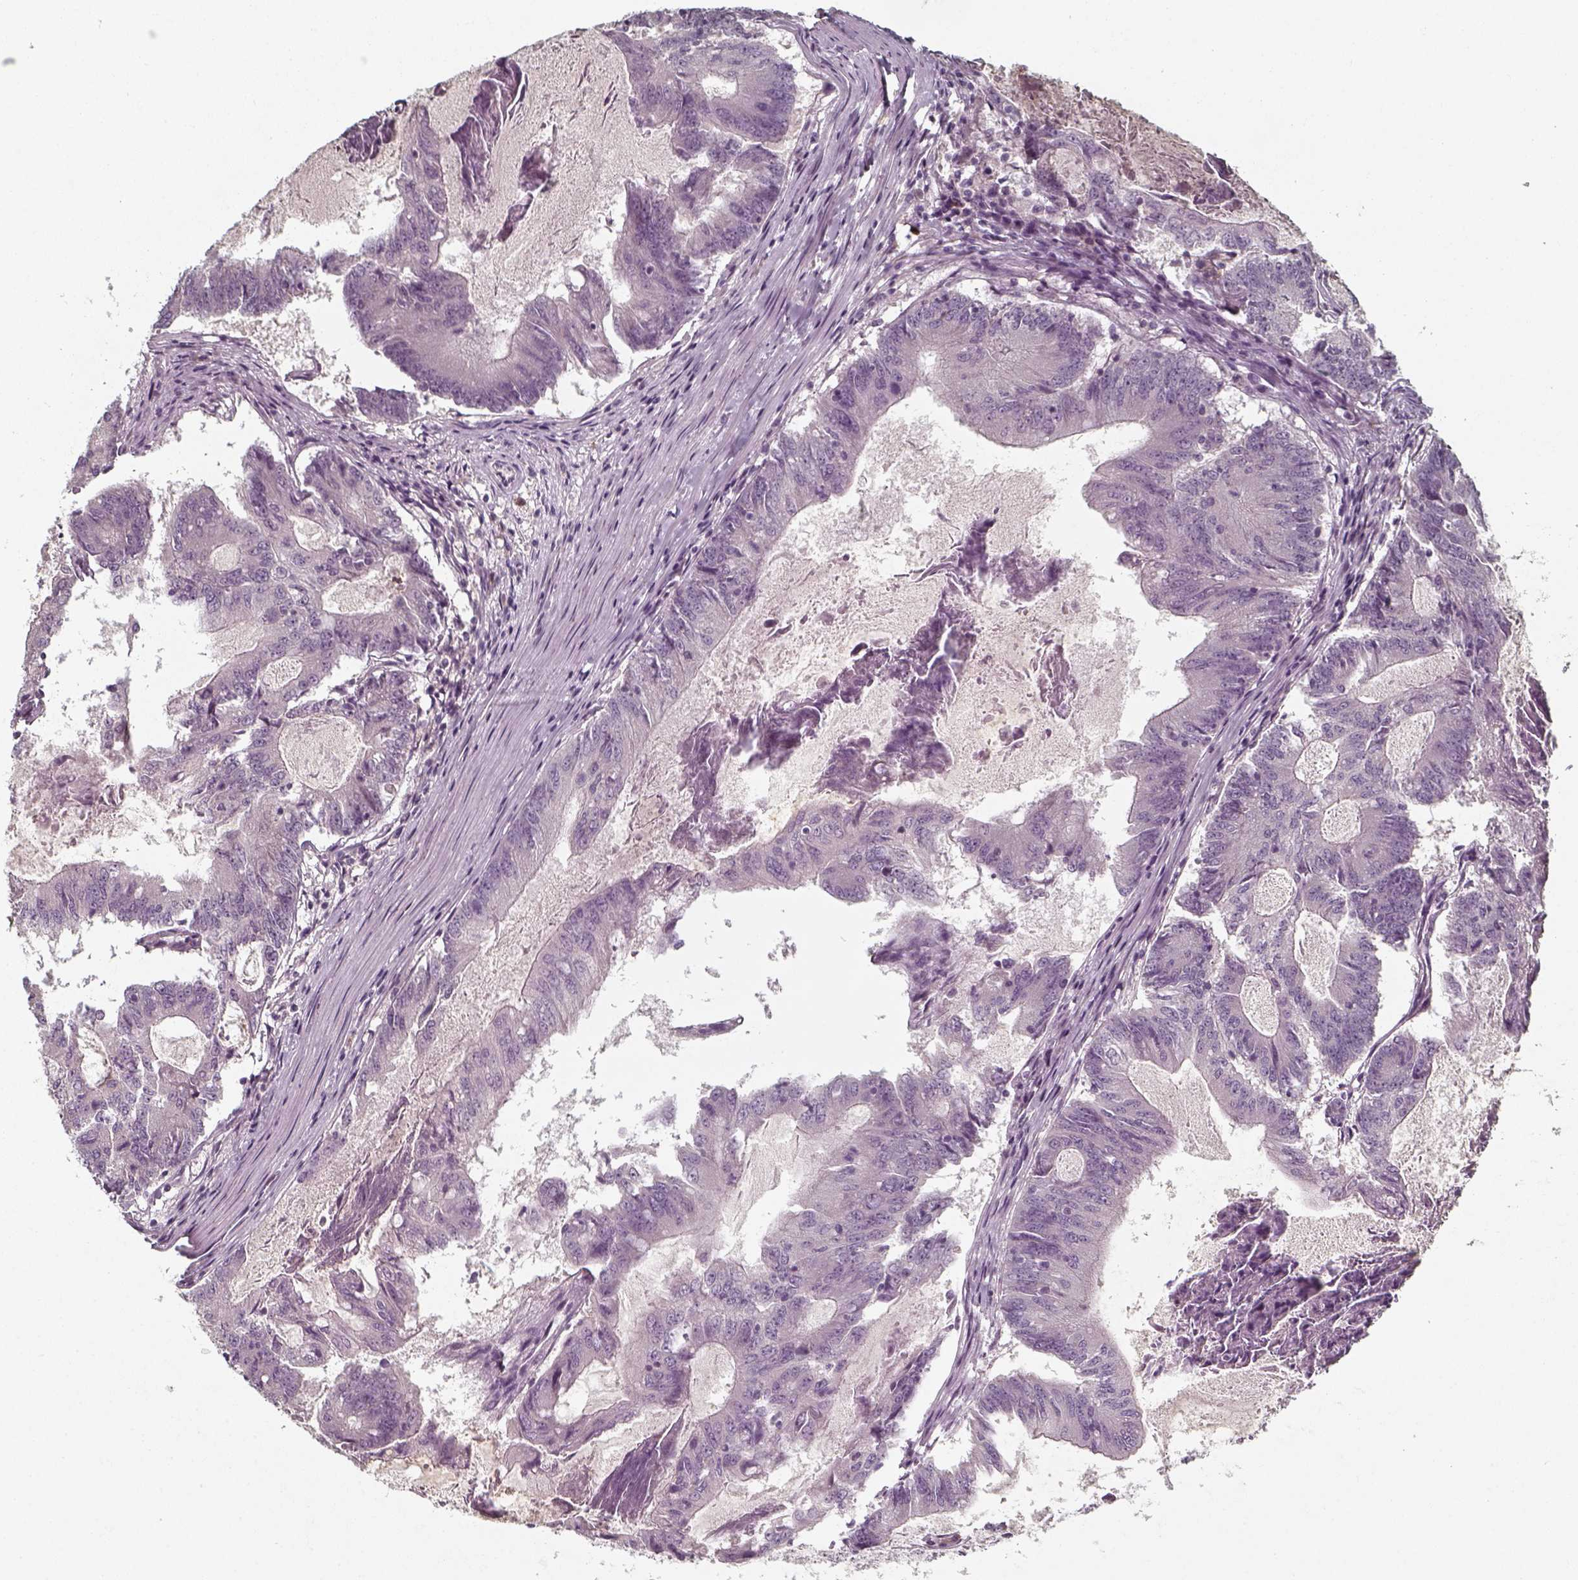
{"staining": {"intensity": "negative", "quantity": "none", "location": "none"}, "tissue": "colorectal cancer", "cell_type": "Tumor cells", "image_type": "cancer", "snomed": [{"axis": "morphology", "description": "Adenocarcinoma, NOS"}, {"axis": "topography", "description": "Colon"}], "caption": "Adenocarcinoma (colorectal) was stained to show a protein in brown. There is no significant expression in tumor cells. (DAB (3,3'-diaminobenzidine) immunohistochemistry with hematoxylin counter stain).", "gene": "UNC13D", "patient": {"sex": "female", "age": 70}}